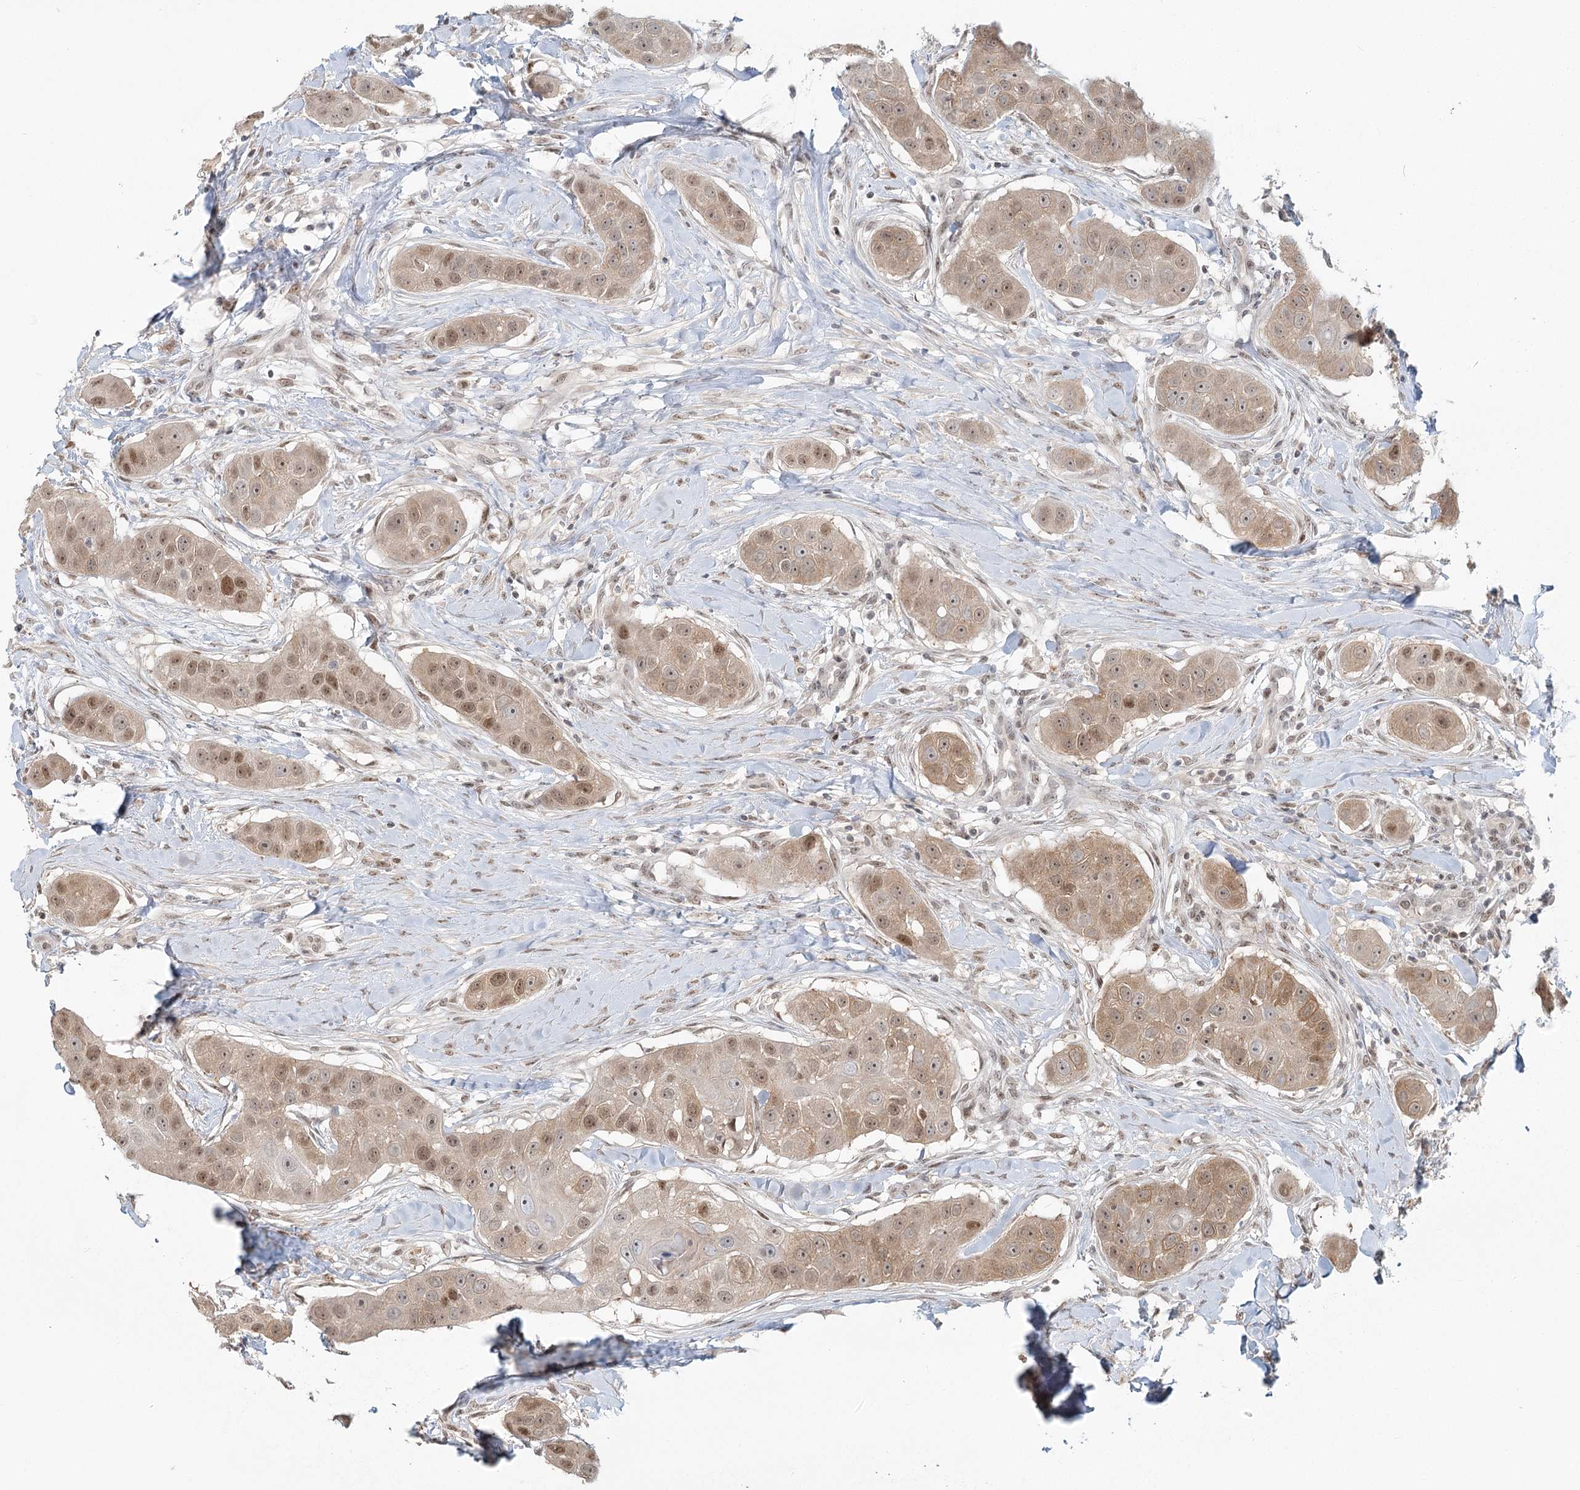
{"staining": {"intensity": "moderate", "quantity": ">75%", "location": "cytoplasmic/membranous,nuclear"}, "tissue": "head and neck cancer", "cell_type": "Tumor cells", "image_type": "cancer", "snomed": [{"axis": "morphology", "description": "Normal tissue, NOS"}, {"axis": "morphology", "description": "Squamous cell carcinoma, NOS"}, {"axis": "topography", "description": "Skeletal muscle"}, {"axis": "topography", "description": "Head-Neck"}], "caption": "DAB (3,3'-diaminobenzidine) immunohistochemical staining of squamous cell carcinoma (head and neck) exhibits moderate cytoplasmic/membranous and nuclear protein expression in about >75% of tumor cells.", "gene": "R3HCC1L", "patient": {"sex": "male", "age": 51}}